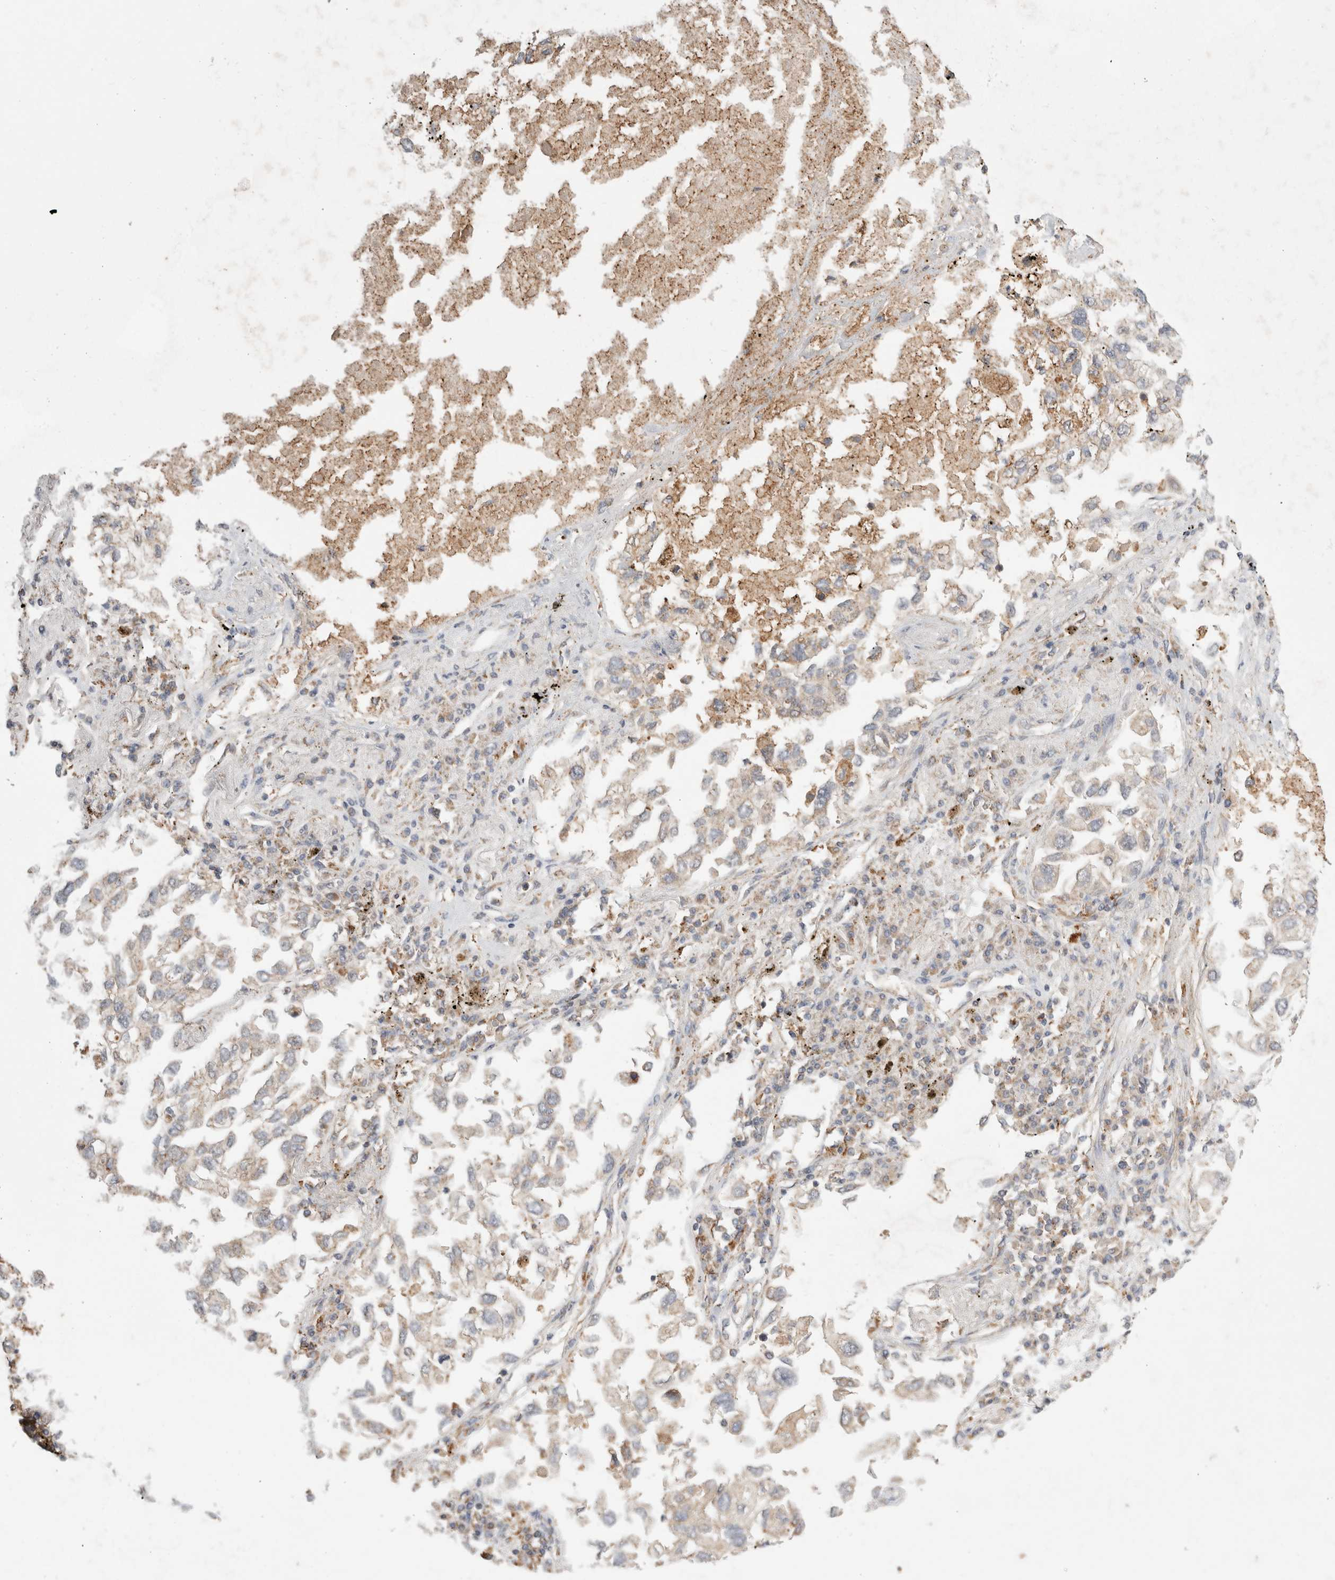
{"staining": {"intensity": "weak", "quantity": "<25%", "location": "cytoplasmic/membranous"}, "tissue": "lung cancer", "cell_type": "Tumor cells", "image_type": "cancer", "snomed": [{"axis": "morphology", "description": "Inflammation, NOS"}, {"axis": "morphology", "description": "Adenocarcinoma, NOS"}, {"axis": "topography", "description": "Lung"}], "caption": "High magnification brightfield microscopy of lung cancer (adenocarcinoma) stained with DAB (brown) and counterstained with hematoxylin (blue): tumor cells show no significant positivity.", "gene": "HROB", "patient": {"sex": "male", "age": 63}}